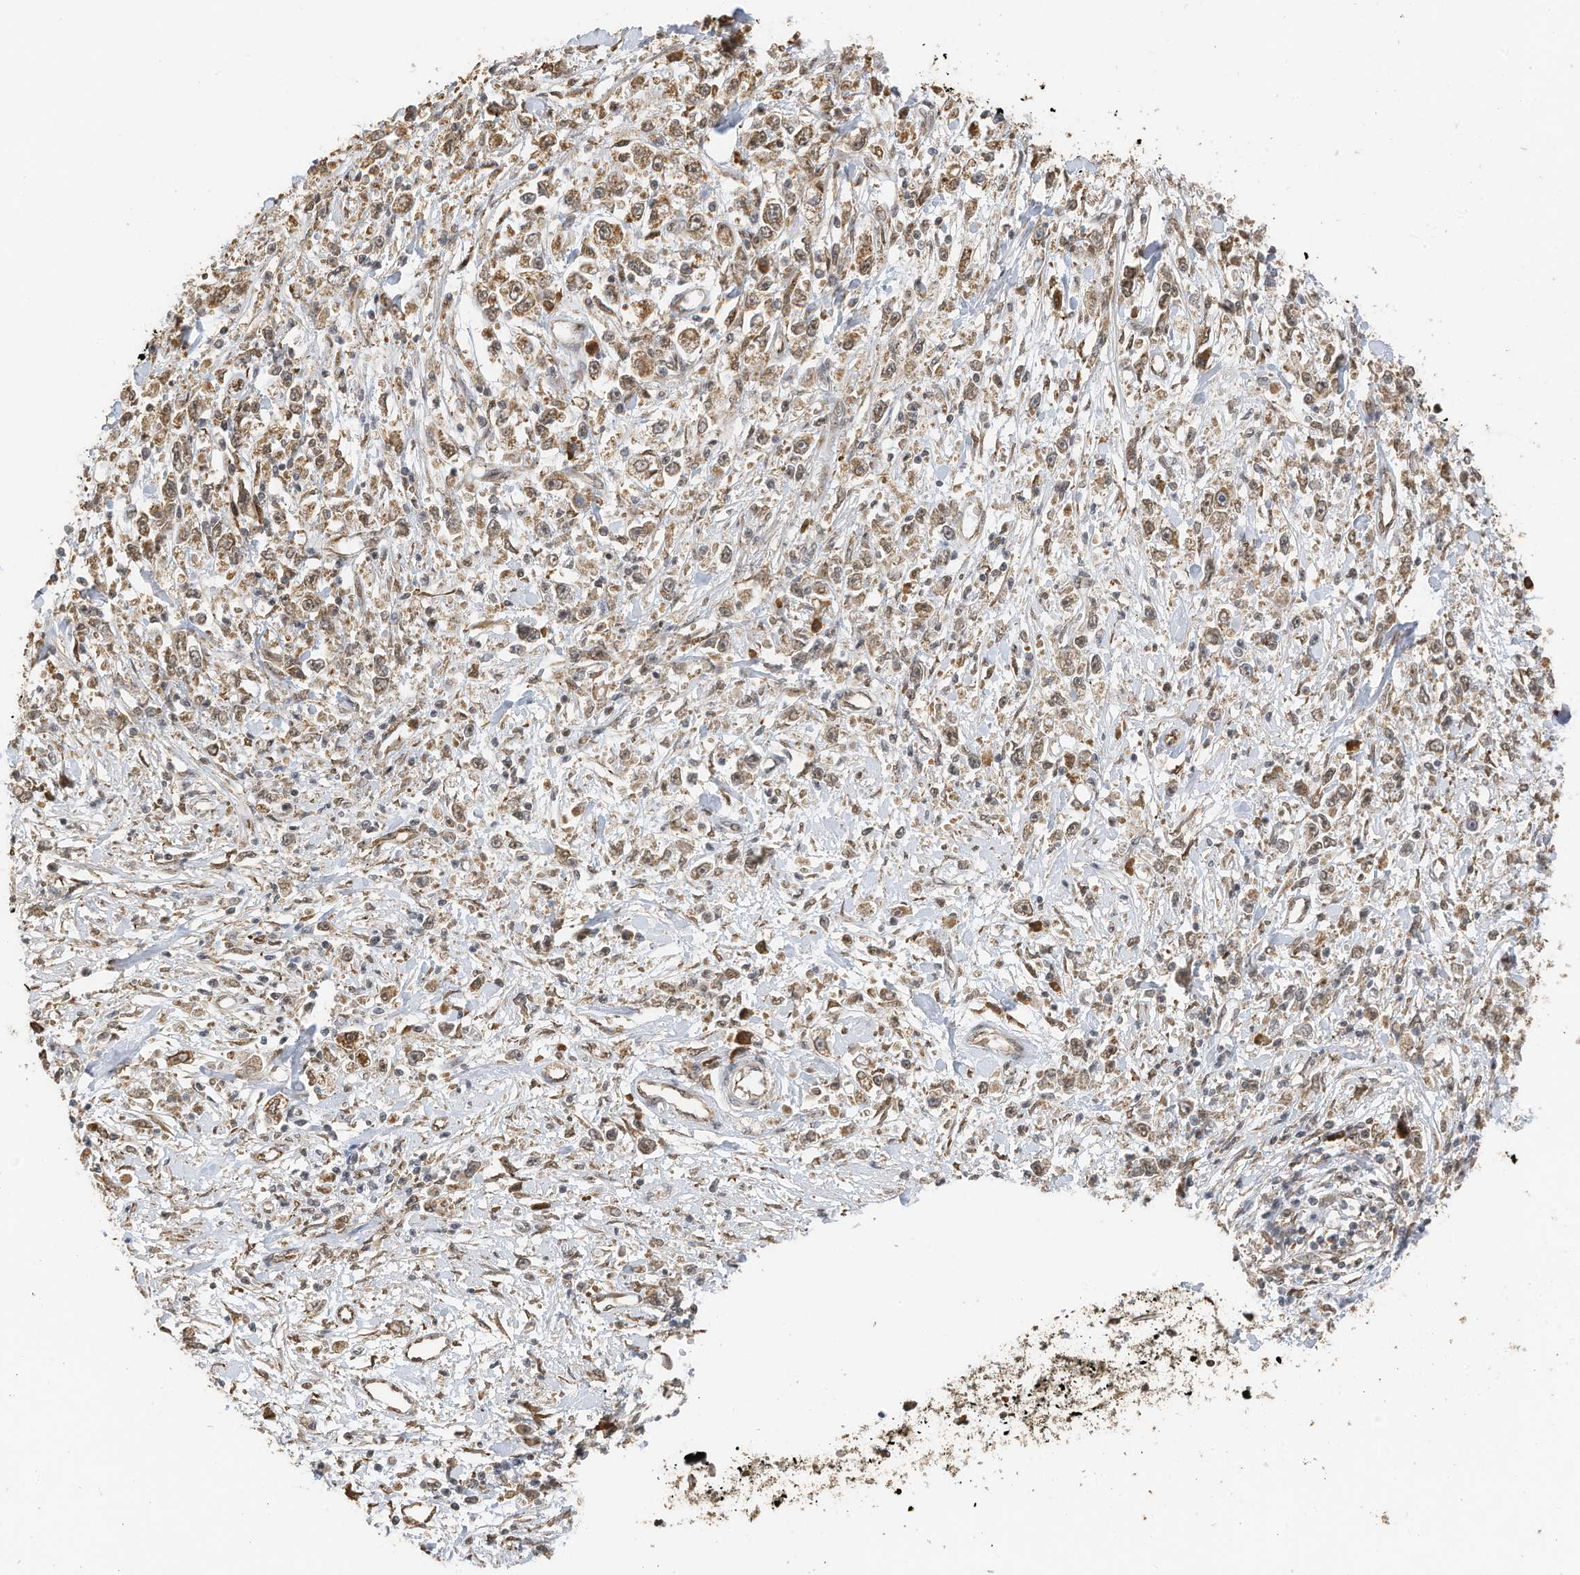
{"staining": {"intensity": "weak", "quantity": ">75%", "location": "cytoplasmic/membranous"}, "tissue": "stomach cancer", "cell_type": "Tumor cells", "image_type": "cancer", "snomed": [{"axis": "morphology", "description": "Adenocarcinoma, NOS"}, {"axis": "topography", "description": "Stomach"}], "caption": "Immunohistochemical staining of human stomach cancer (adenocarcinoma) reveals weak cytoplasmic/membranous protein staining in approximately >75% of tumor cells.", "gene": "ERLEC1", "patient": {"sex": "female", "age": 59}}